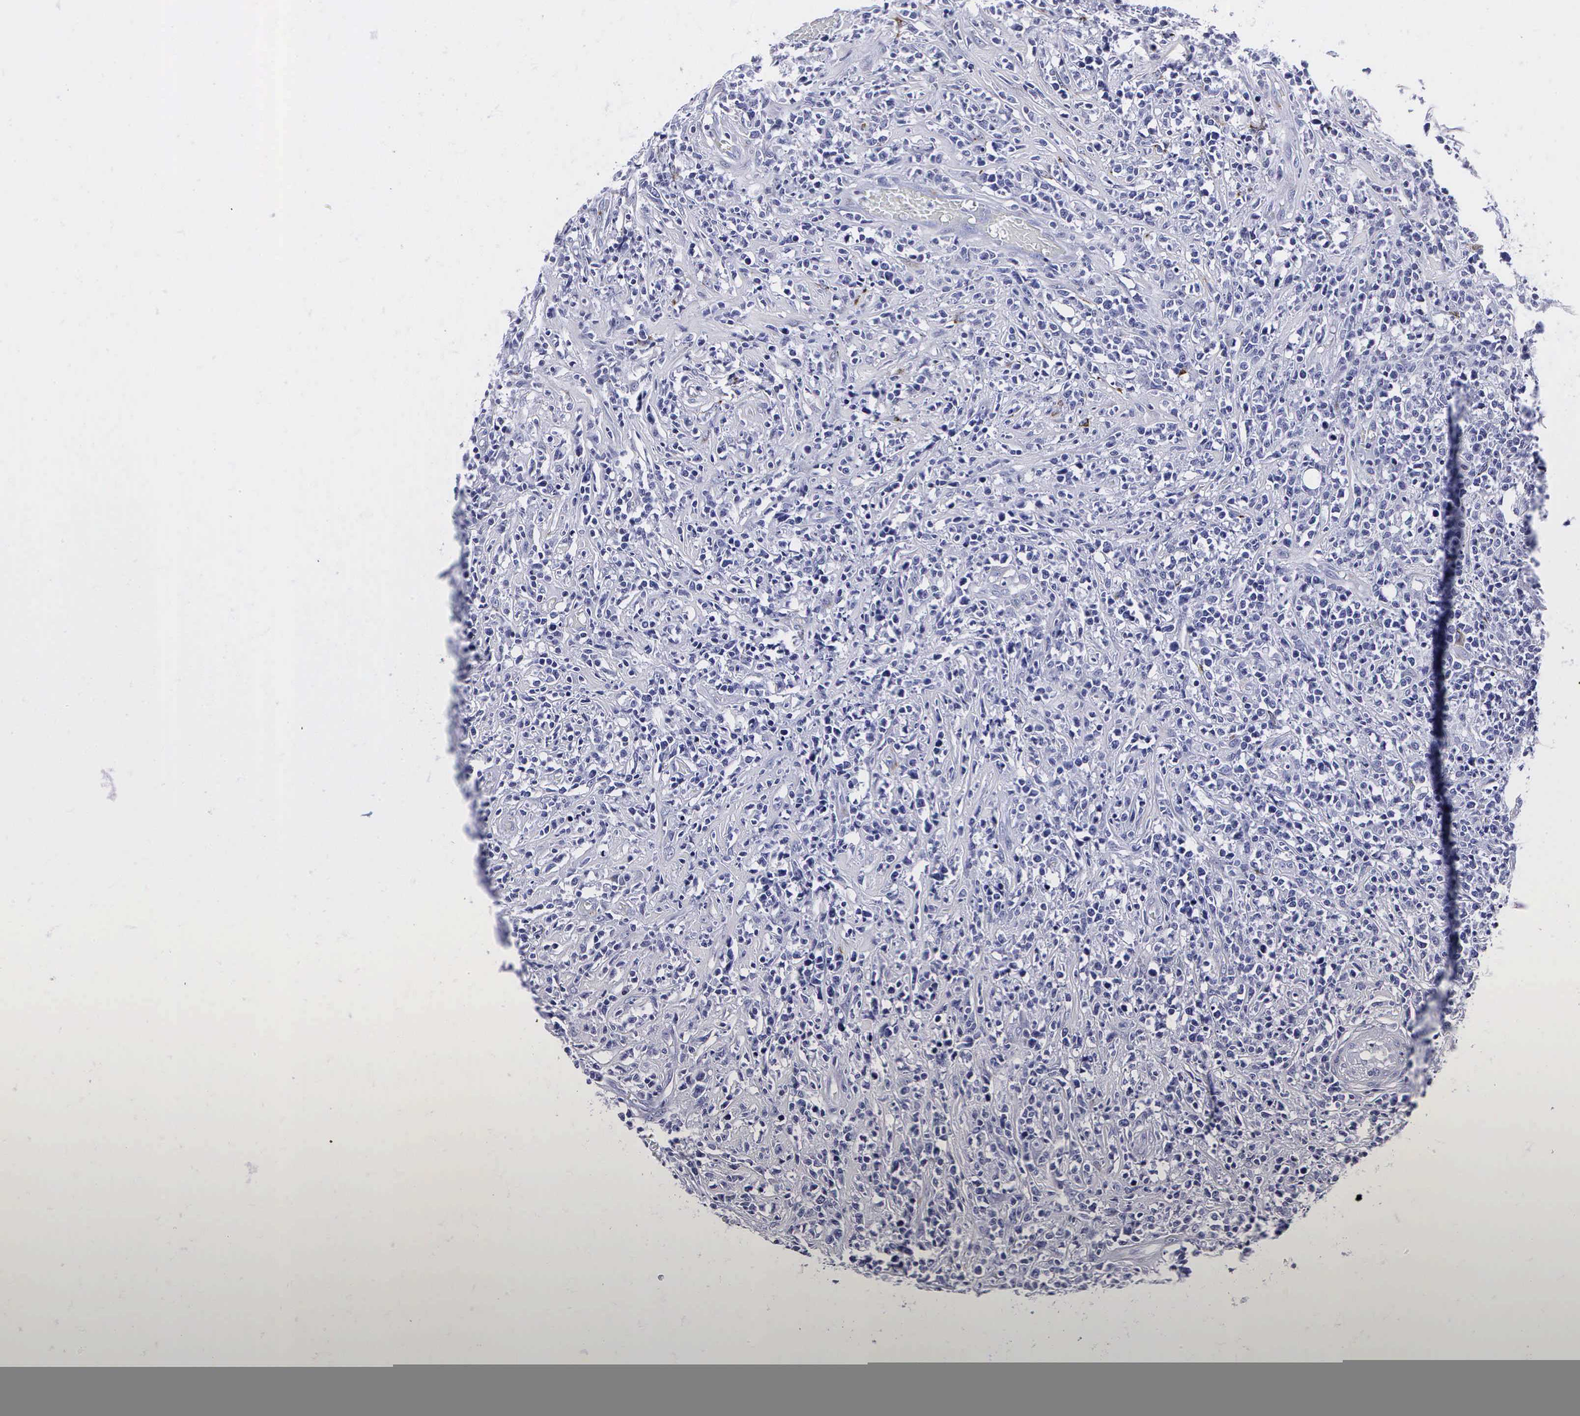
{"staining": {"intensity": "negative", "quantity": "none", "location": "none"}, "tissue": "lymphoma", "cell_type": "Tumor cells", "image_type": "cancer", "snomed": [{"axis": "morphology", "description": "Malignant lymphoma, non-Hodgkin's type, High grade"}, {"axis": "topography", "description": "Colon"}], "caption": "Tumor cells are negative for brown protein staining in lymphoma.", "gene": "ENO2", "patient": {"sex": "male", "age": 82}}